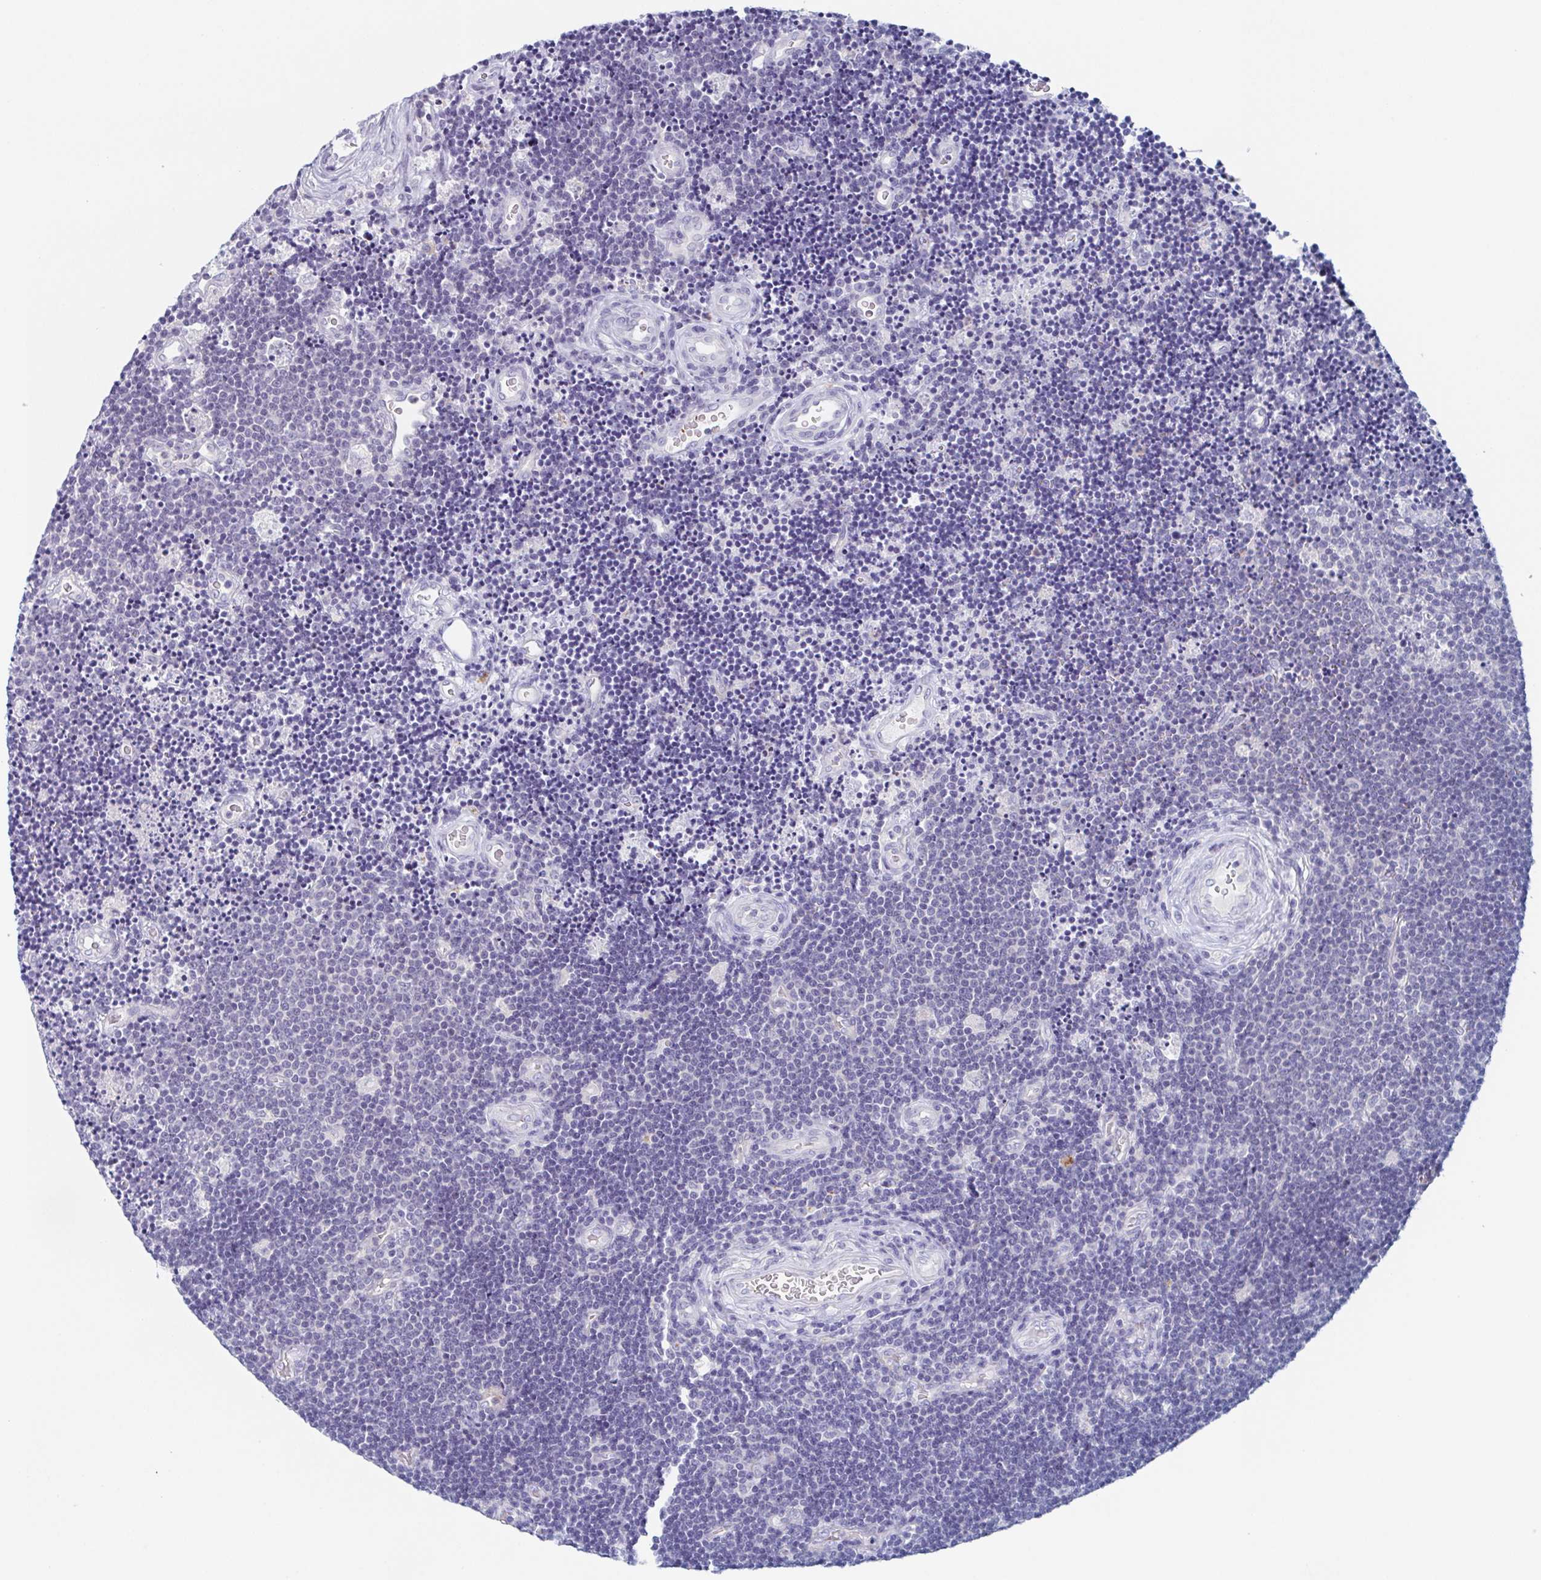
{"staining": {"intensity": "negative", "quantity": "none", "location": "none"}, "tissue": "lymphoma", "cell_type": "Tumor cells", "image_type": "cancer", "snomed": [{"axis": "morphology", "description": "Malignant lymphoma, non-Hodgkin's type, Low grade"}, {"axis": "topography", "description": "Brain"}], "caption": "A high-resolution photomicrograph shows immunohistochemistry staining of low-grade malignant lymphoma, non-Hodgkin's type, which displays no significant staining in tumor cells.", "gene": "LYRM2", "patient": {"sex": "female", "age": 66}}